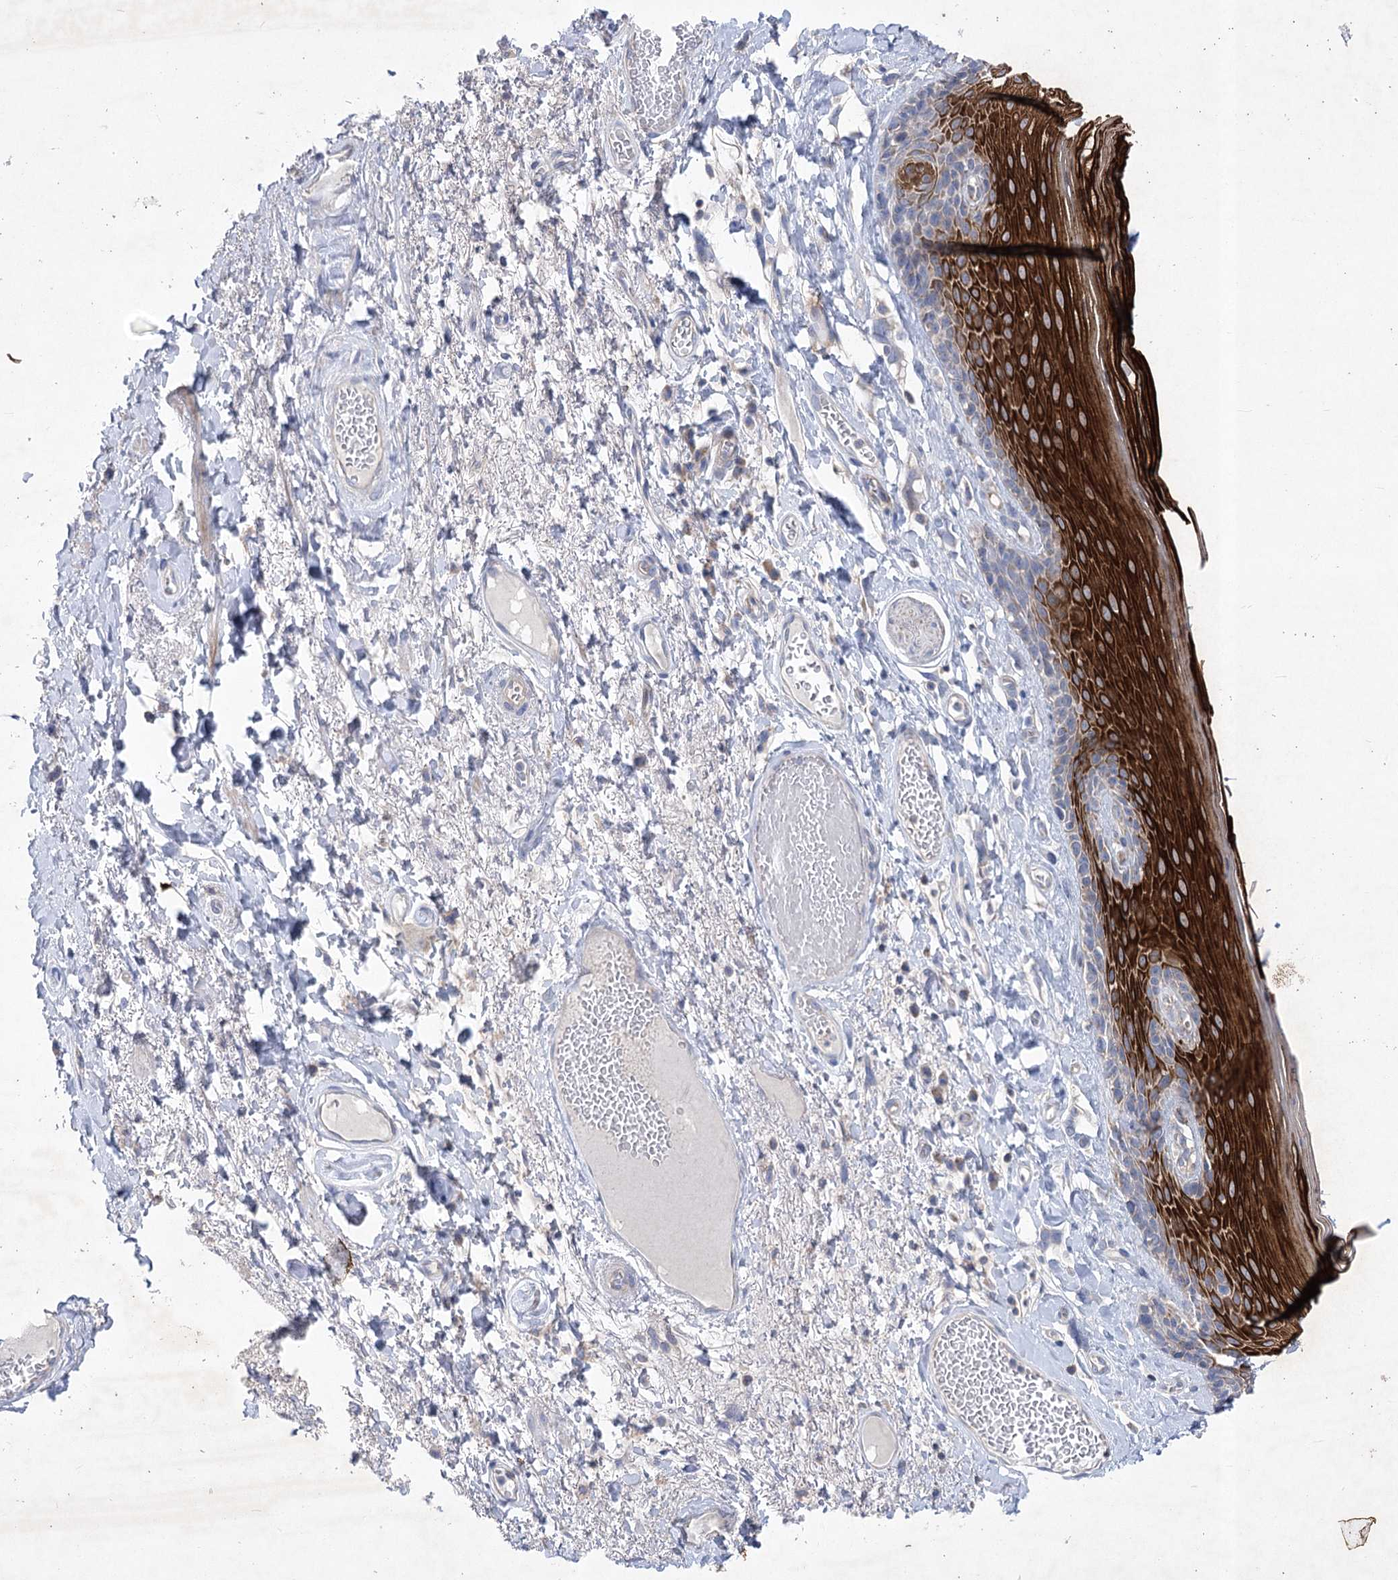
{"staining": {"intensity": "strong", "quantity": "25%-75%", "location": "cytoplasmic/membranous"}, "tissue": "skin", "cell_type": "Epidermal cells", "image_type": "normal", "snomed": [{"axis": "morphology", "description": "Normal tissue, NOS"}, {"axis": "topography", "description": "Anal"}], "caption": "An image showing strong cytoplasmic/membranous expression in approximately 25%-75% of epidermal cells in unremarkable skin, as visualized by brown immunohistochemical staining.", "gene": "ITSN2", "patient": {"sex": "male", "age": 69}}